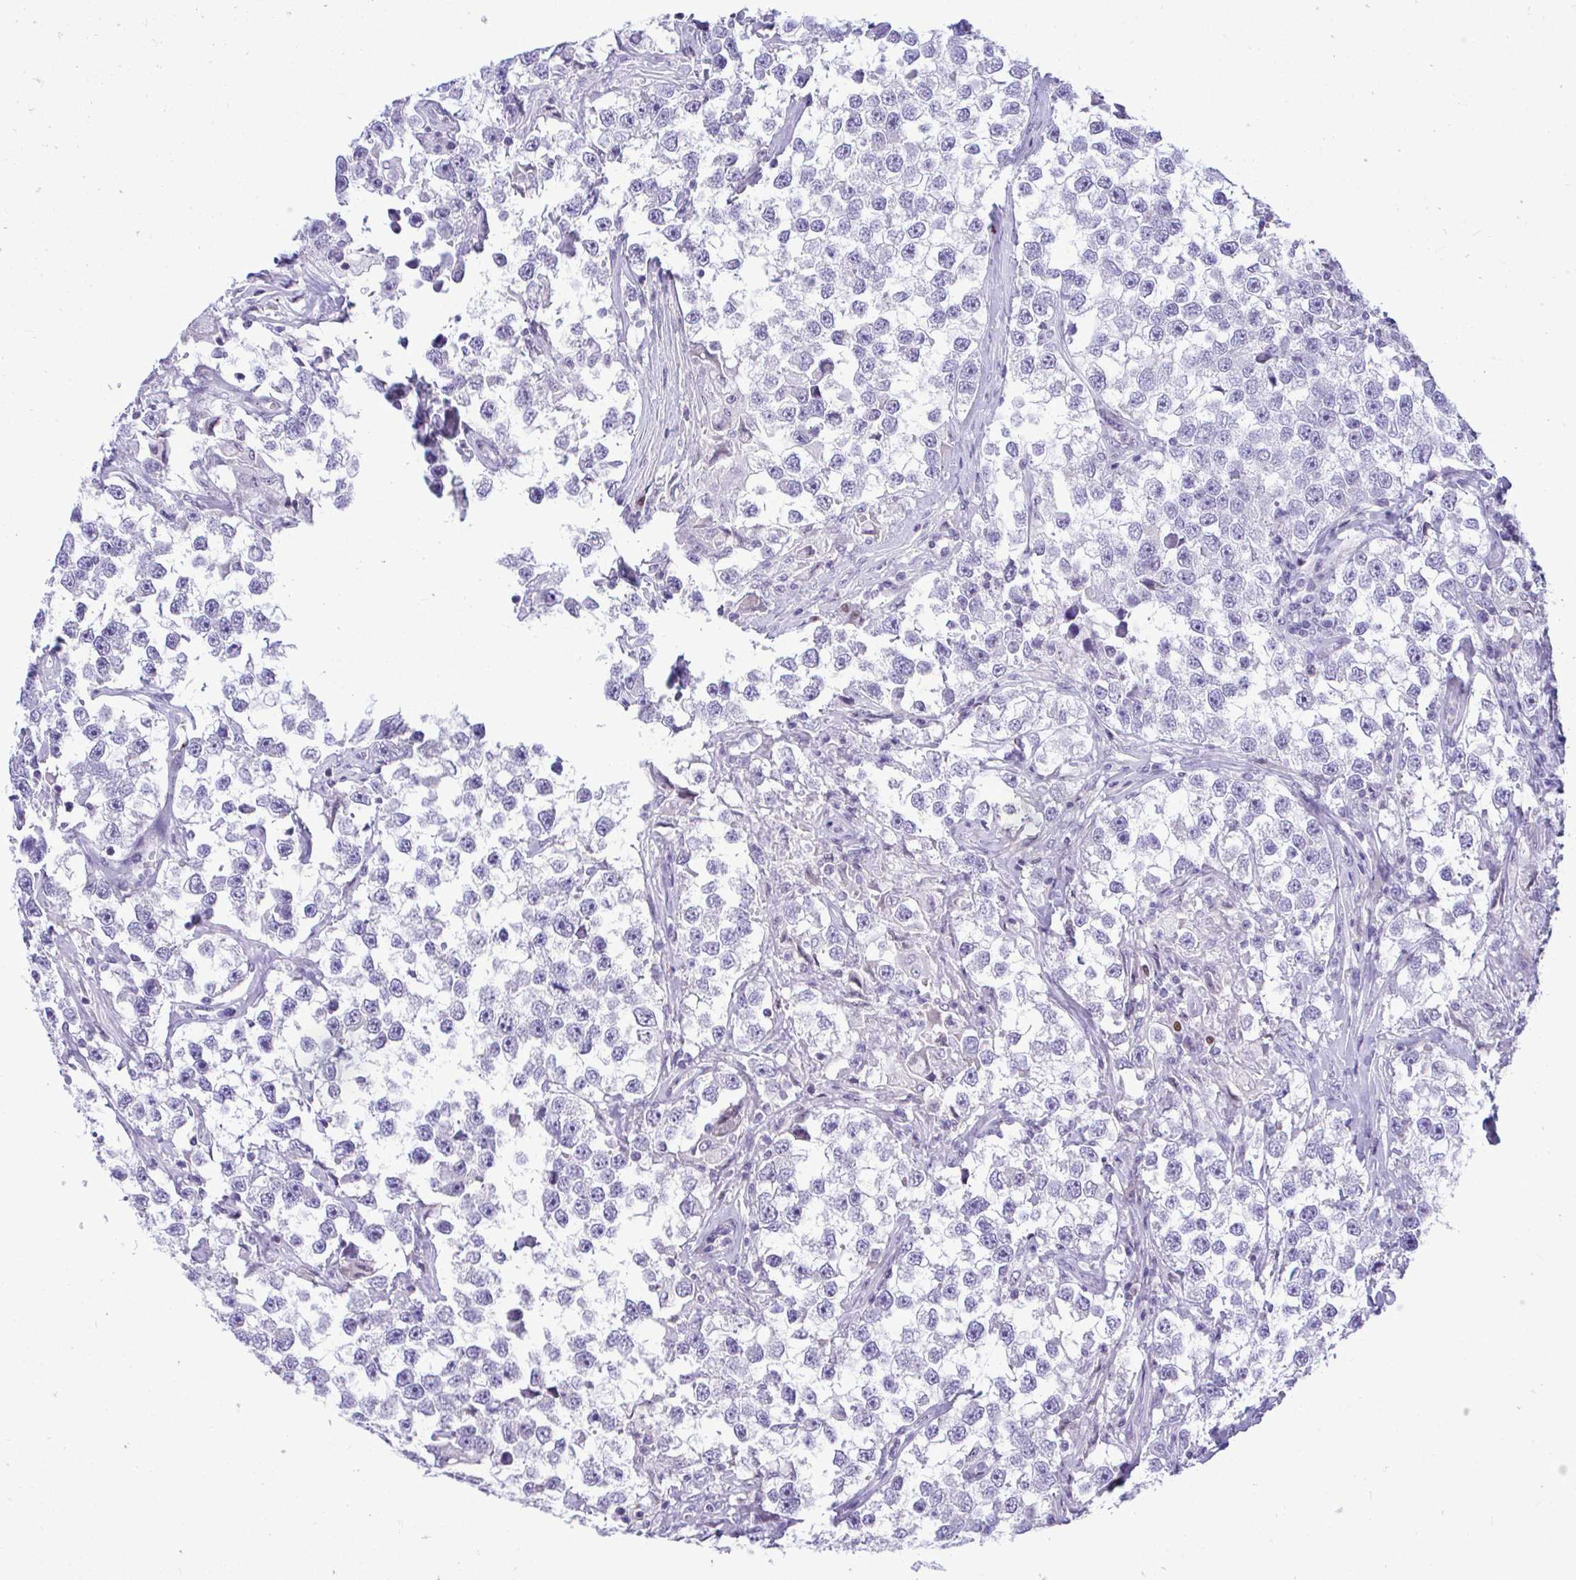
{"staining": {"intensity": "negative", "quantity": "none", "location": "none"}, "tissue": "testis cancer", "cell_type": "Tumor cells", "image_type": "cancer", "snomed": [{"axis": "morphology", "description": "Seminoma, NOS"}, {"axis": "topography", "description": "Testis"}], "caption": "The histopathology image displays no significant expression in tumor cells of testis cancer.", "gene": "SLC25A51", "patient": {"sex": "male", "age": 46}}